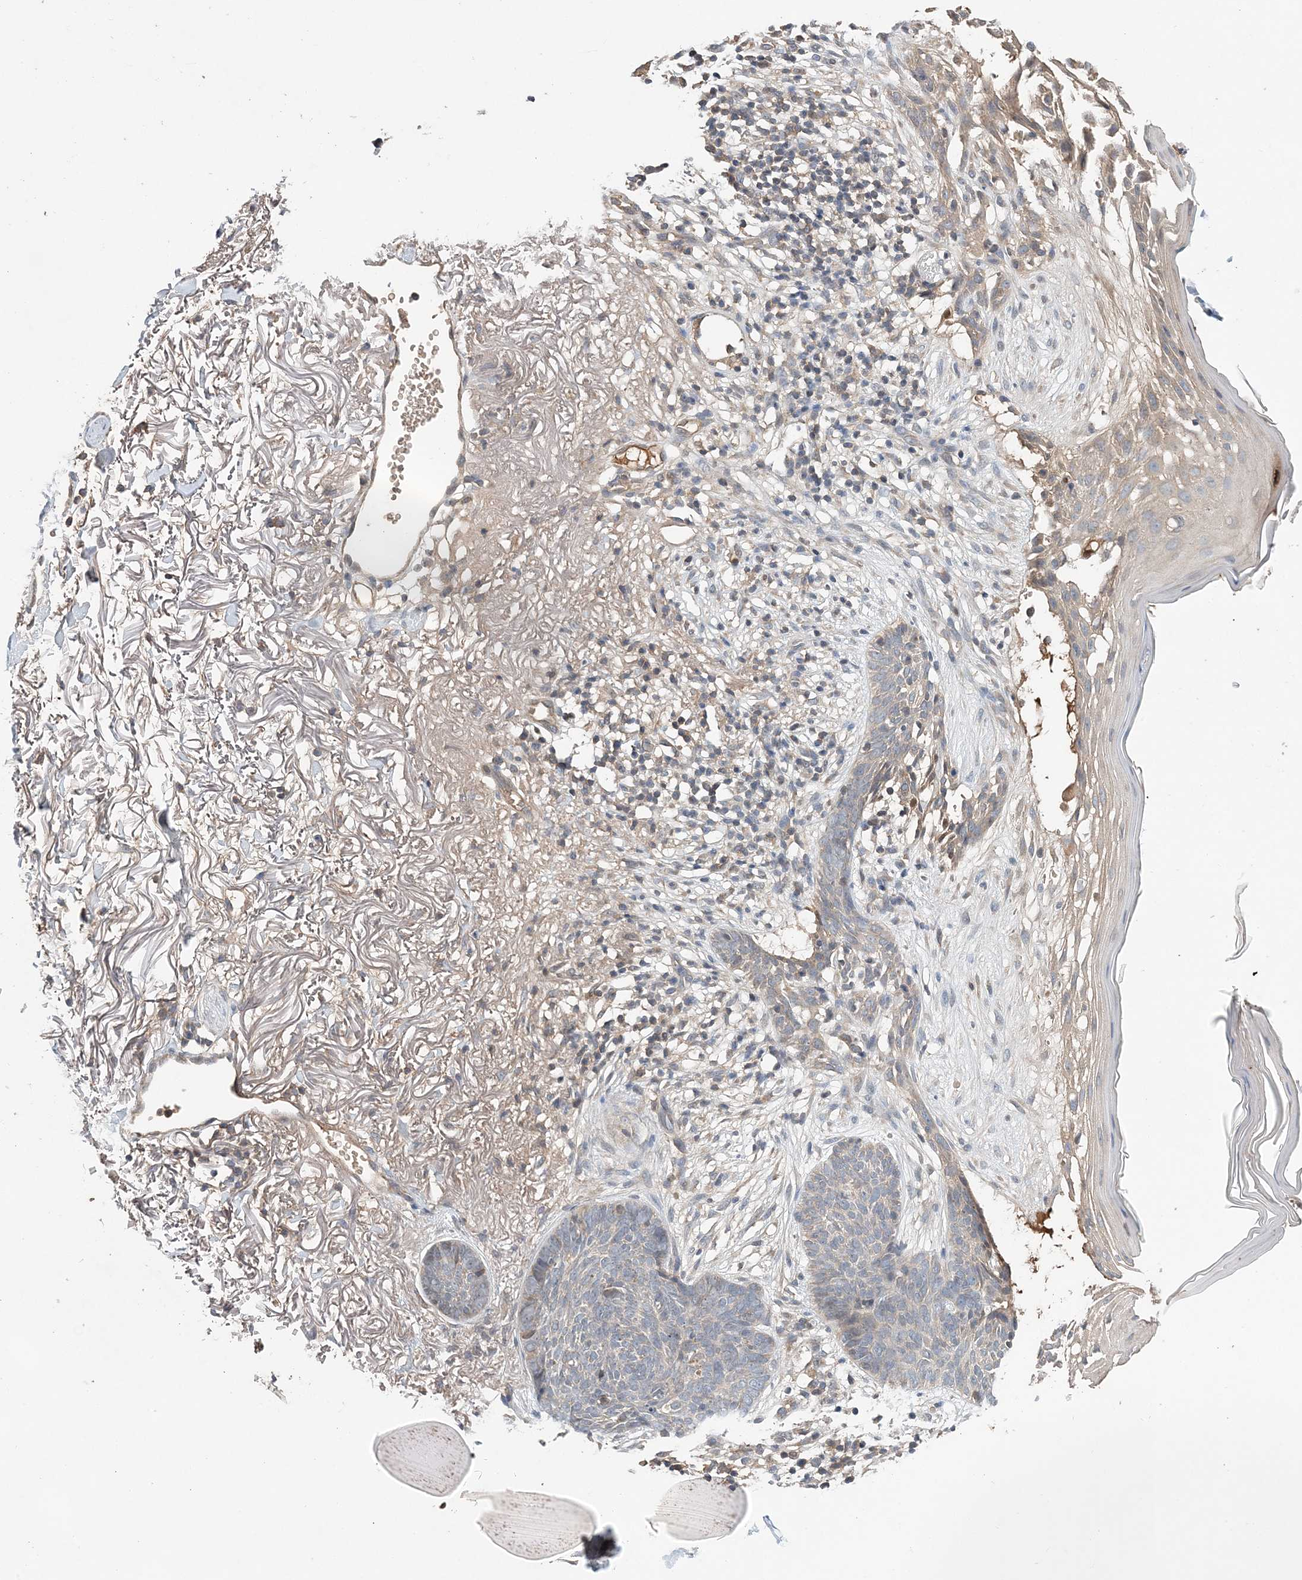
{"staining": {"intensity": "negative", "quantity": "none", "location": "none"}, "tissue": "skin cancer", "cell_type": "Tumor cells", "image_type": "cancer", "snomed": [{"axis": "morphology", "description": "Normal tissue, NOS"}, {"axis": "morphology", "description": "Basal cell carcinoma"}, {"axis": "topography", "description": "Skin"}], "caption": "The IHC image has no significant expression in tumor cells of skin cancer (basal cell carcinoma) tissue.", "gene": "SYCP3", "patient": {"sex": "female", "age": 70}}